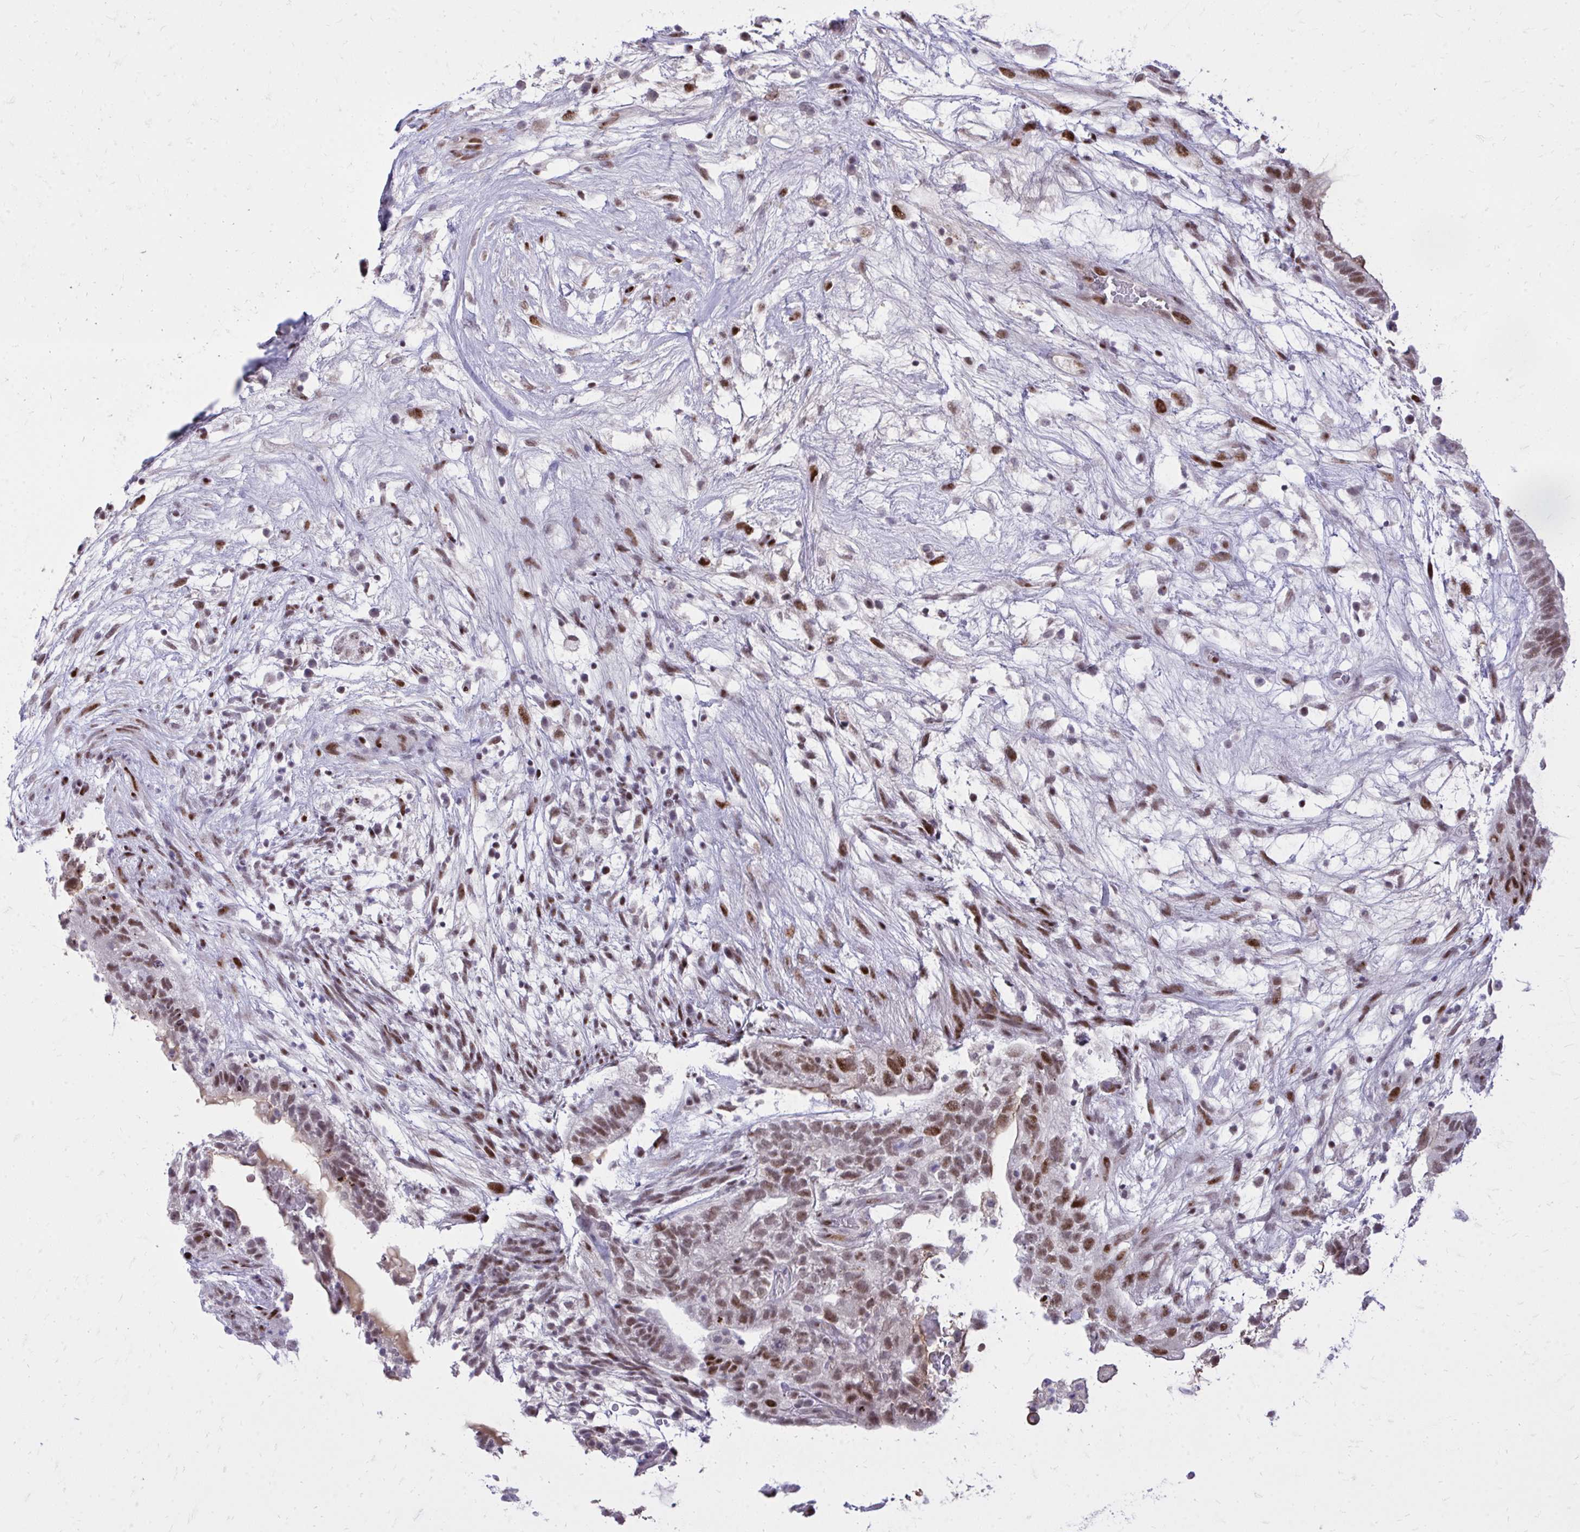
{"staining": {"intensity": "moderate", "quantity": ">75%", "location": "nuclear"}, "tissue": "testis cancer", "cell_type": "Tumor cells", "image_type": "cancer", "snomed": [{"axis": "morphology", "description": "Normal tissue, NOS"}, {"axis": "morphology", "description": "Carcinoma, Embryonal, NOS"}, {"axis": "topography", "description": "Testis"}], "caption": "Tumor cells display medium levels of moderate nuclear staining in approximately >75% of cells in human testis cancer (embryonal carcinoma).", "gene": "C14orf39", "patient": {"sex": "male", "age": 32}}